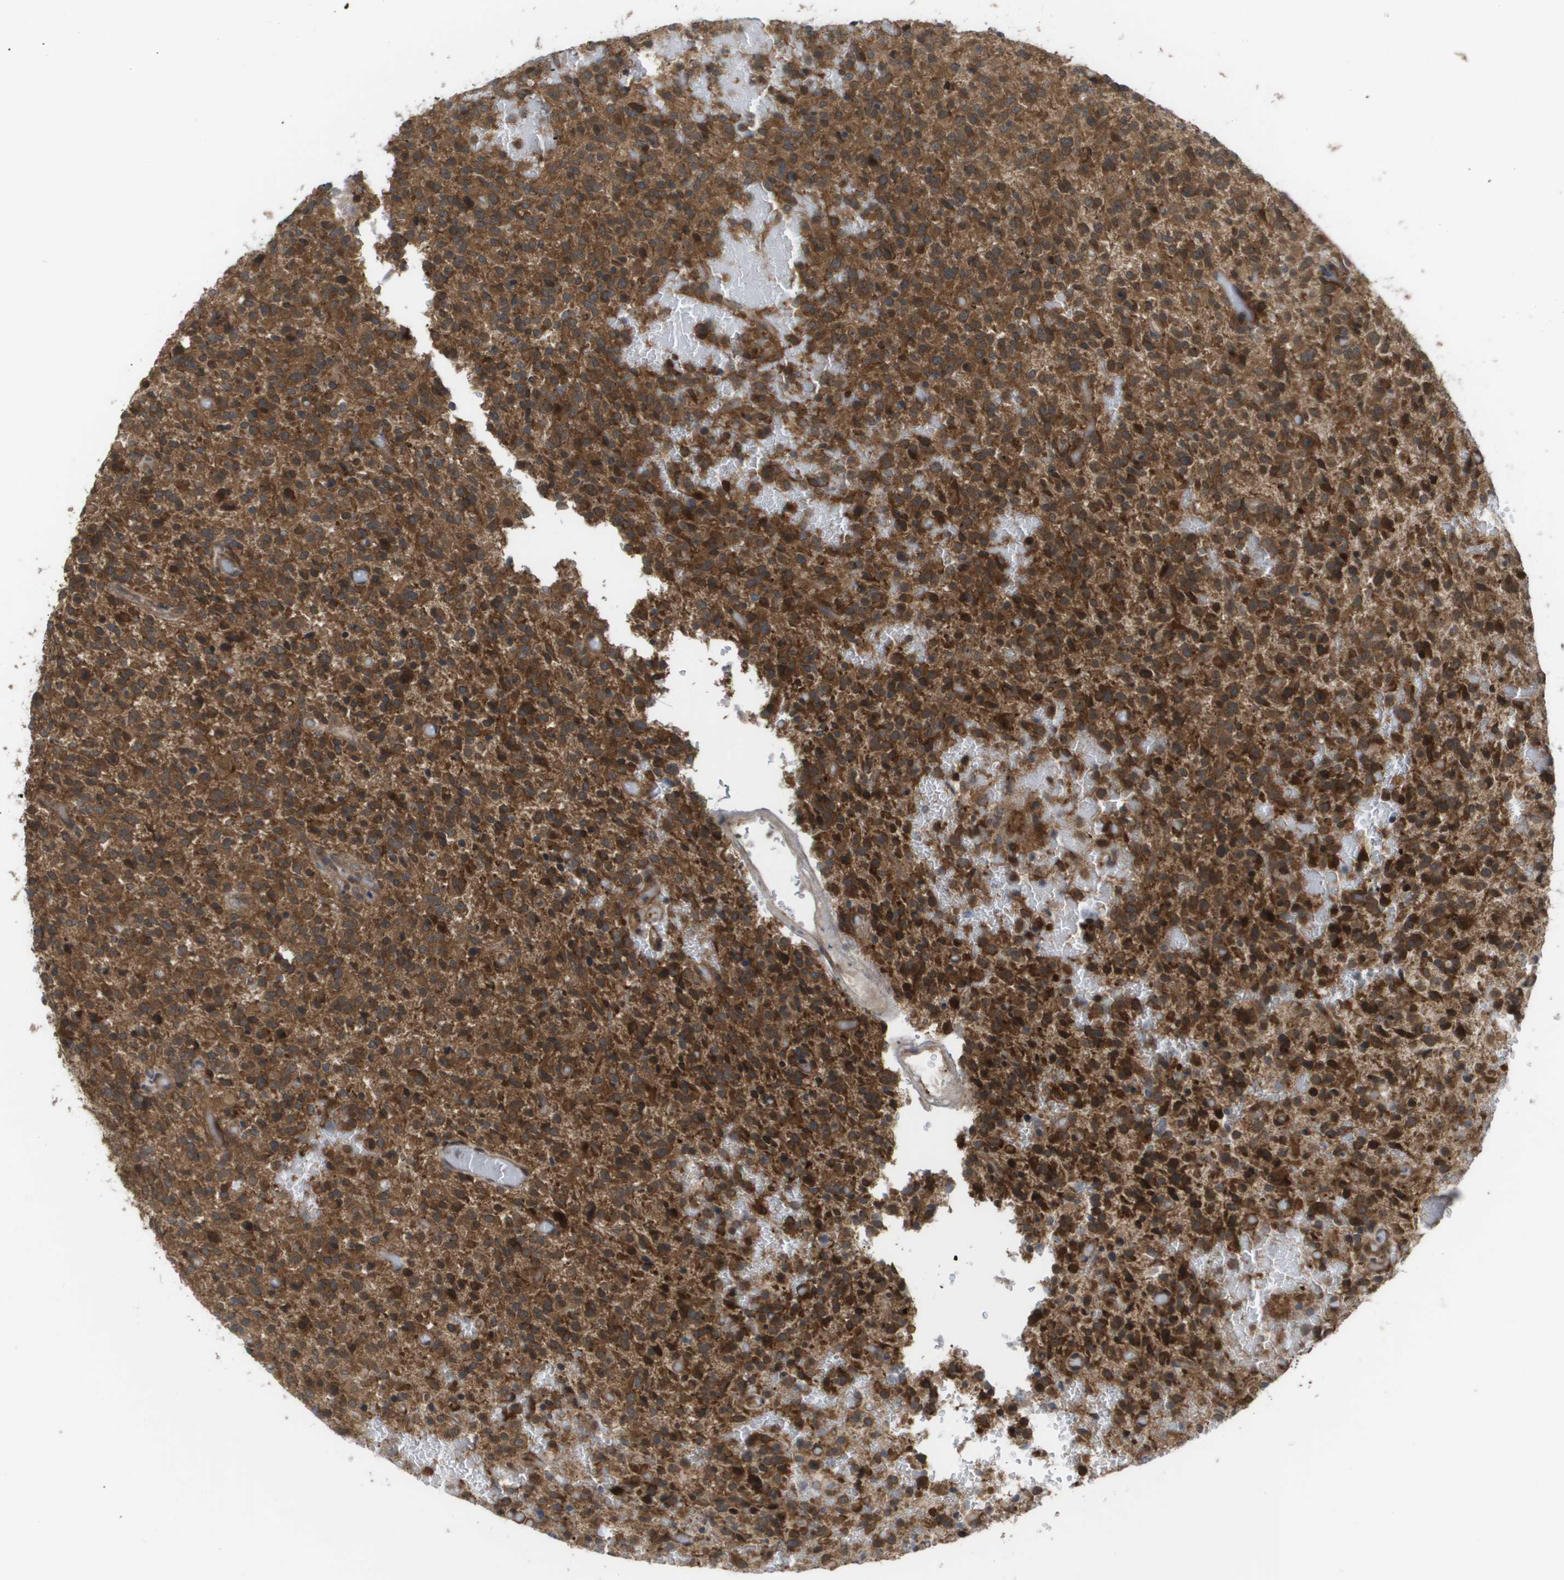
{"staining": {"intensity": "moderate", "quantity": ">75%", "location": "cytoplasmic/membranous,nuclear"}, "tissue": "glioma", "cell_type": "Tumor cells", "image_type": "cancer", "snomed": [{"axis": "morphology", "description": "Glioma, malignant, High grade"}, {"axis": "topography", "description": "Brain"}], "caption": "Immunohistochemistry (IHC) (DAB) staining of malignant glioma (high-grade) demonstrates moderate cytoplasmic/membranous and nuclear protein positivity in approximately >75% of tumor cells.", "gene": "CTPS2", "patient": {"sex": "male", "age": 71}}